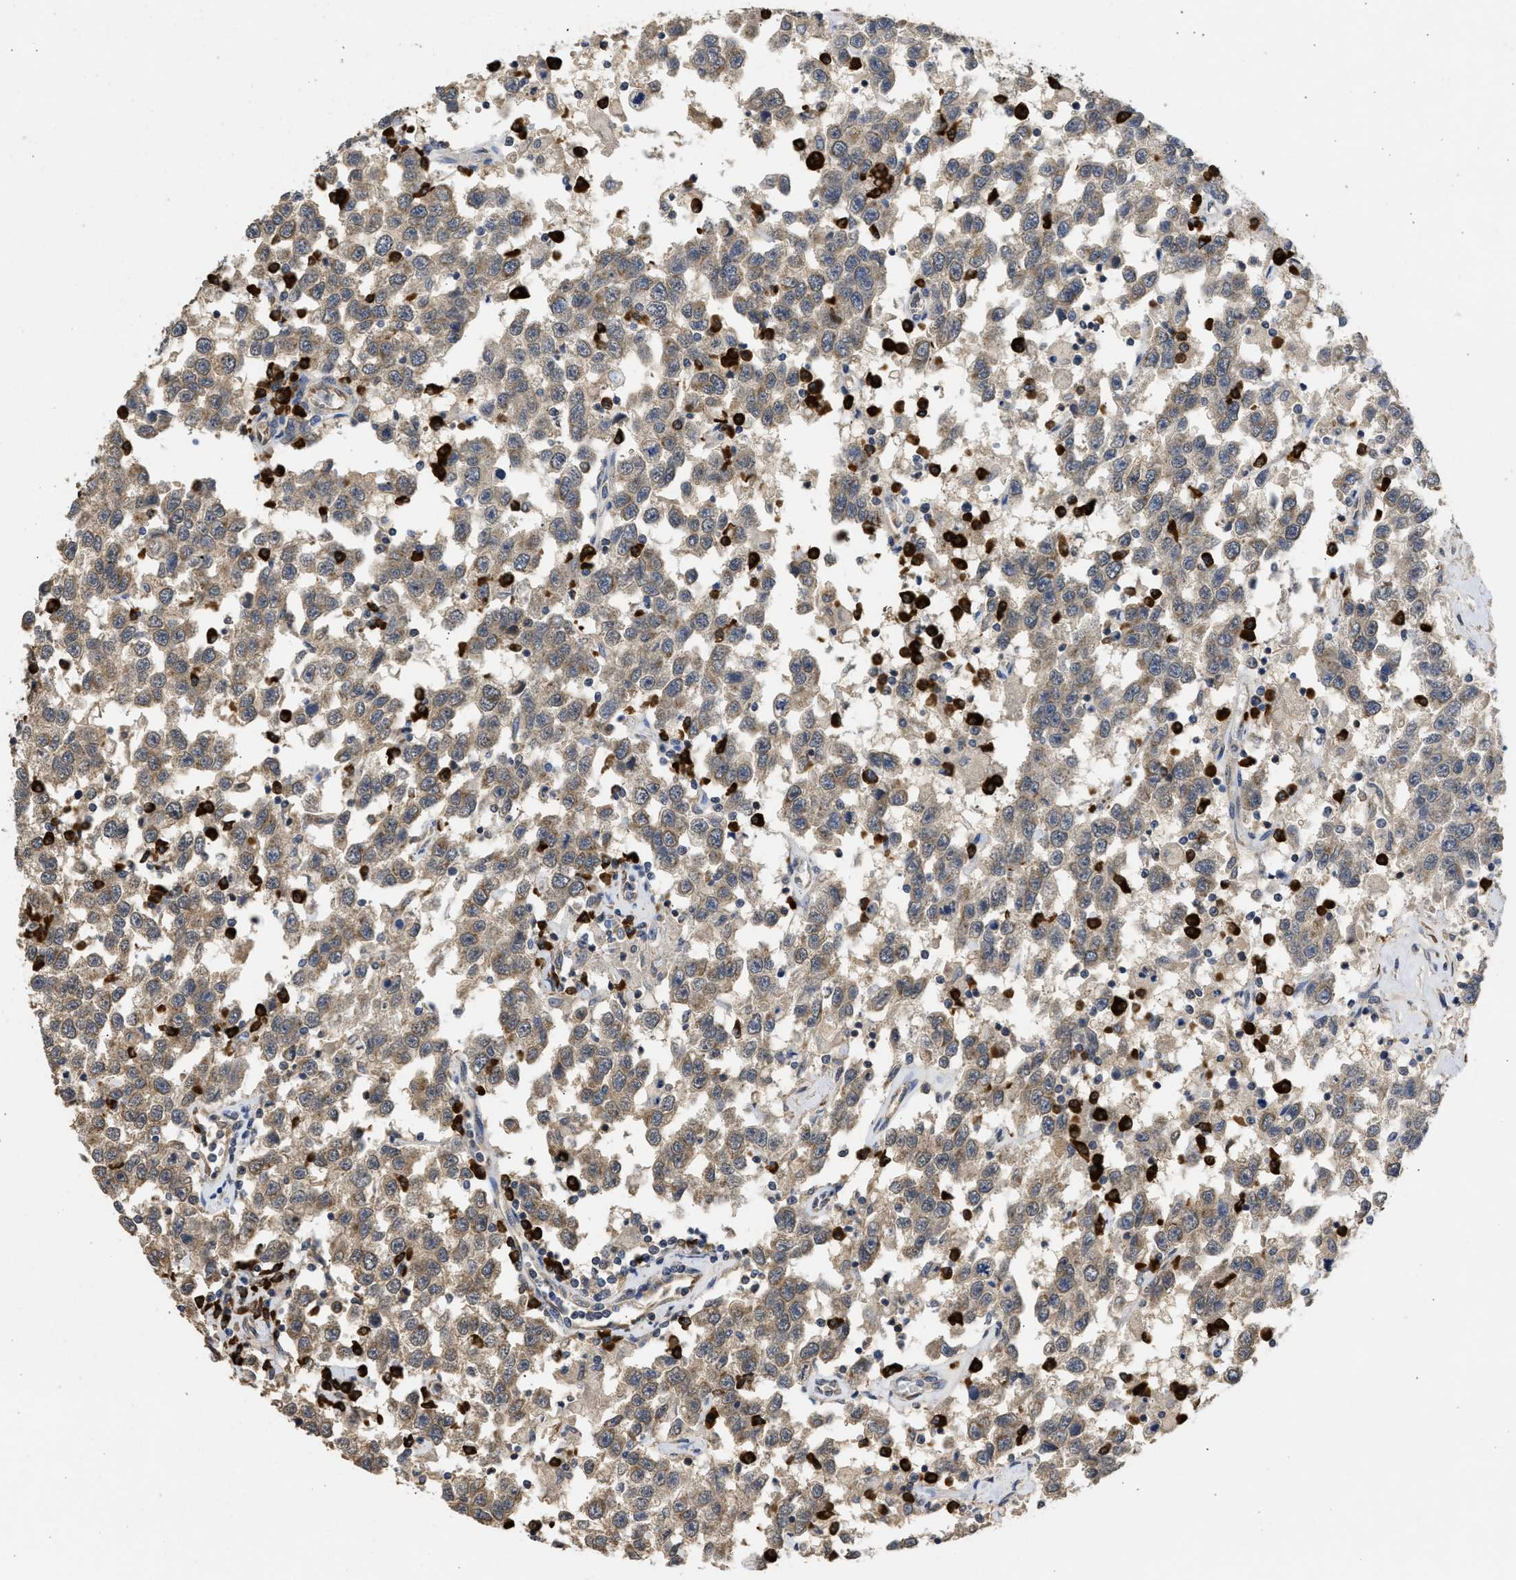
{"staining": {"intensity": "weak", "quantity": ">75%", "location": "cytoplasmic/membranous"}, "tissue": "testis cancer", "cell_type": "Tumor cells", "image_type": "cancer", "snomed": [{"axis": "morphology", "description": "Seminoma, NOS"}, {"axis": "topography", "description": "Testis"}], "caption": "Seminoma (testis) tissue shows weak cytoplasmic/membranous expression in approximately >75% of tumor cells, visualized by immunohistochemistry.", "gene": "DNAJC1", "patient": {"sex": "male", "age": 41}}